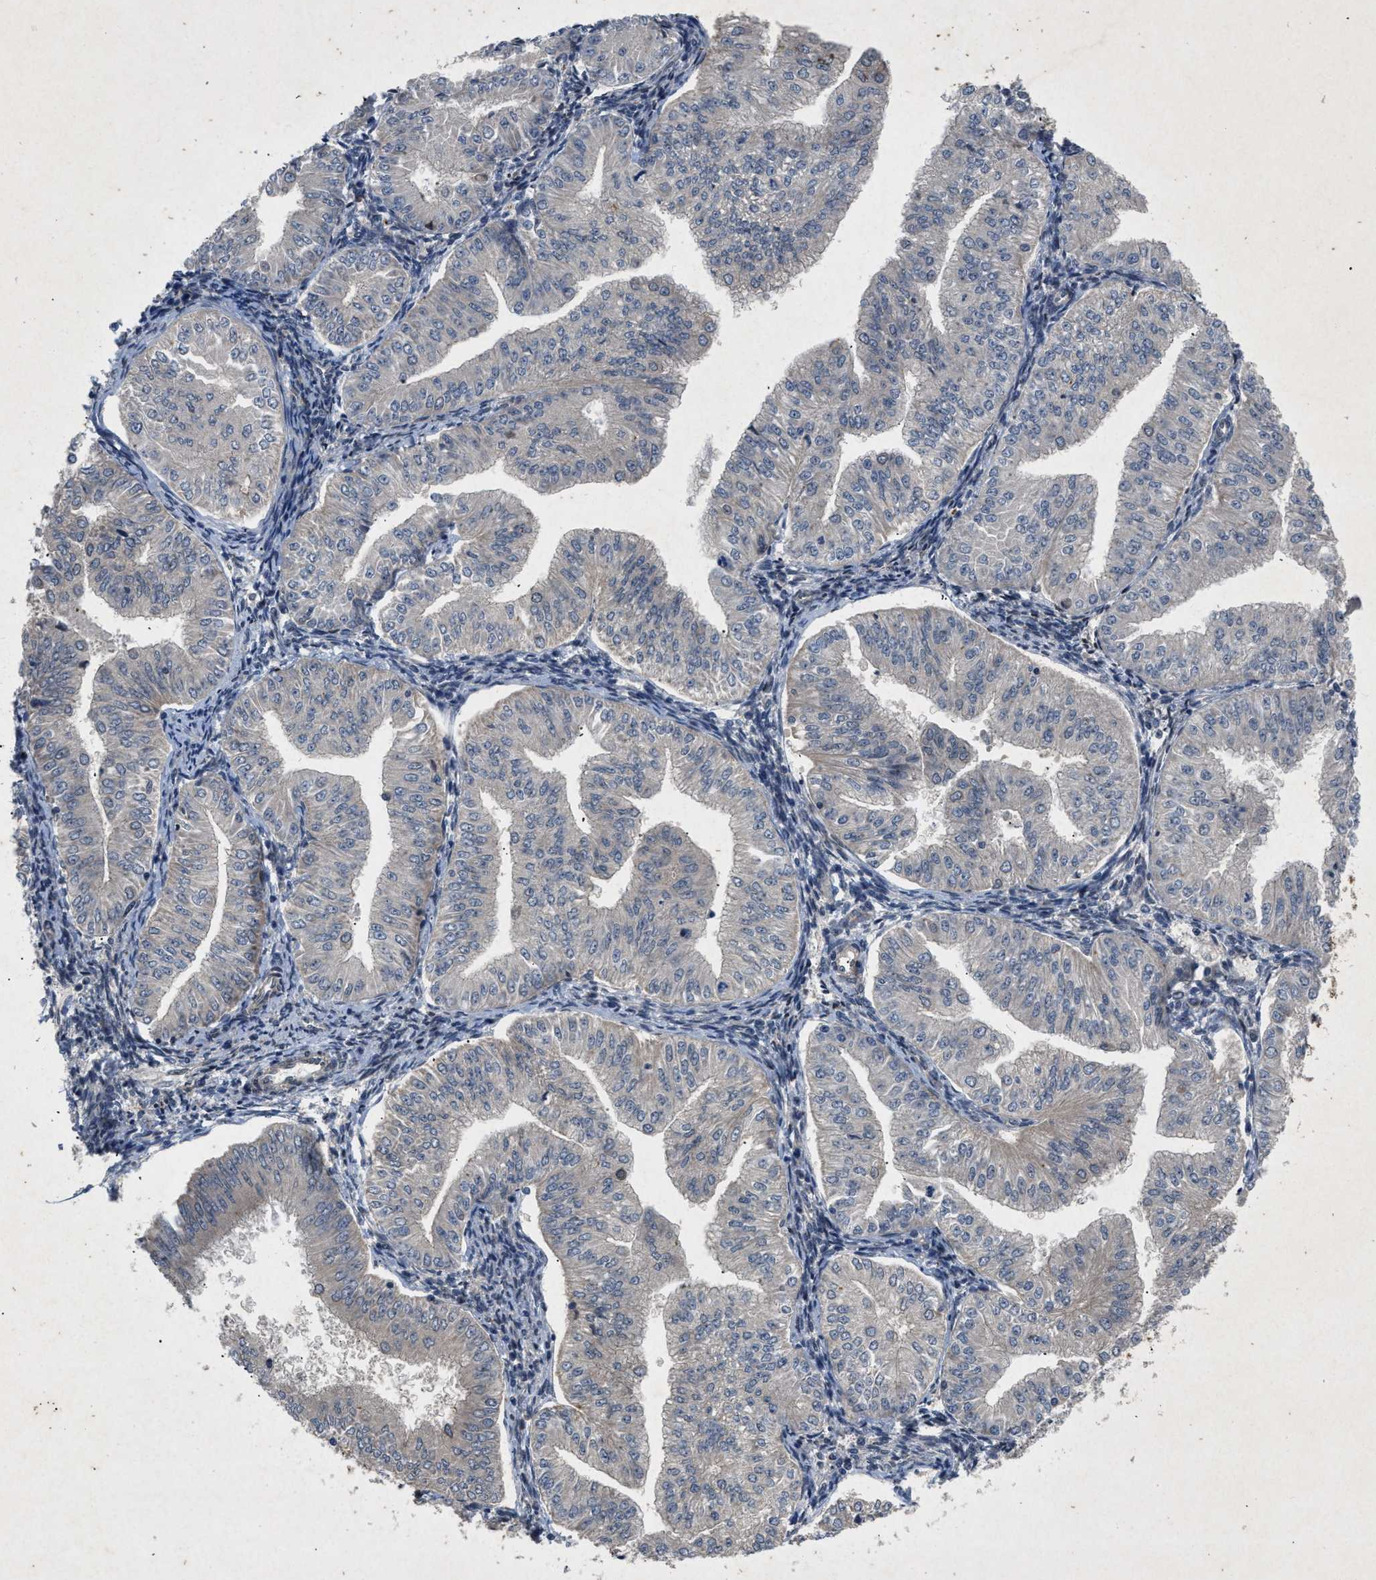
{"staining": {"intensity": "negative", "quantity": "none", "location": "none"}, "tissue": "endometrial cancer", "cell_type": "Tumor cells", "image_type": "cancer", "snomed": [{"axis": "morphology", "description": "Normal tissue, NOS"}, {"axis": "morphology", "description": "Adenocarcinoma, NOS"}, {"axis": "topography", "description": "Endometrium"}], "caption": "The histopathology image demonstrates no significant staining in tumor cells of endometrial adenocarcinoma. Nuclei are stained in blue.", "gene": "PRKG2", "patient": {"sex": "female", "age": 53}}